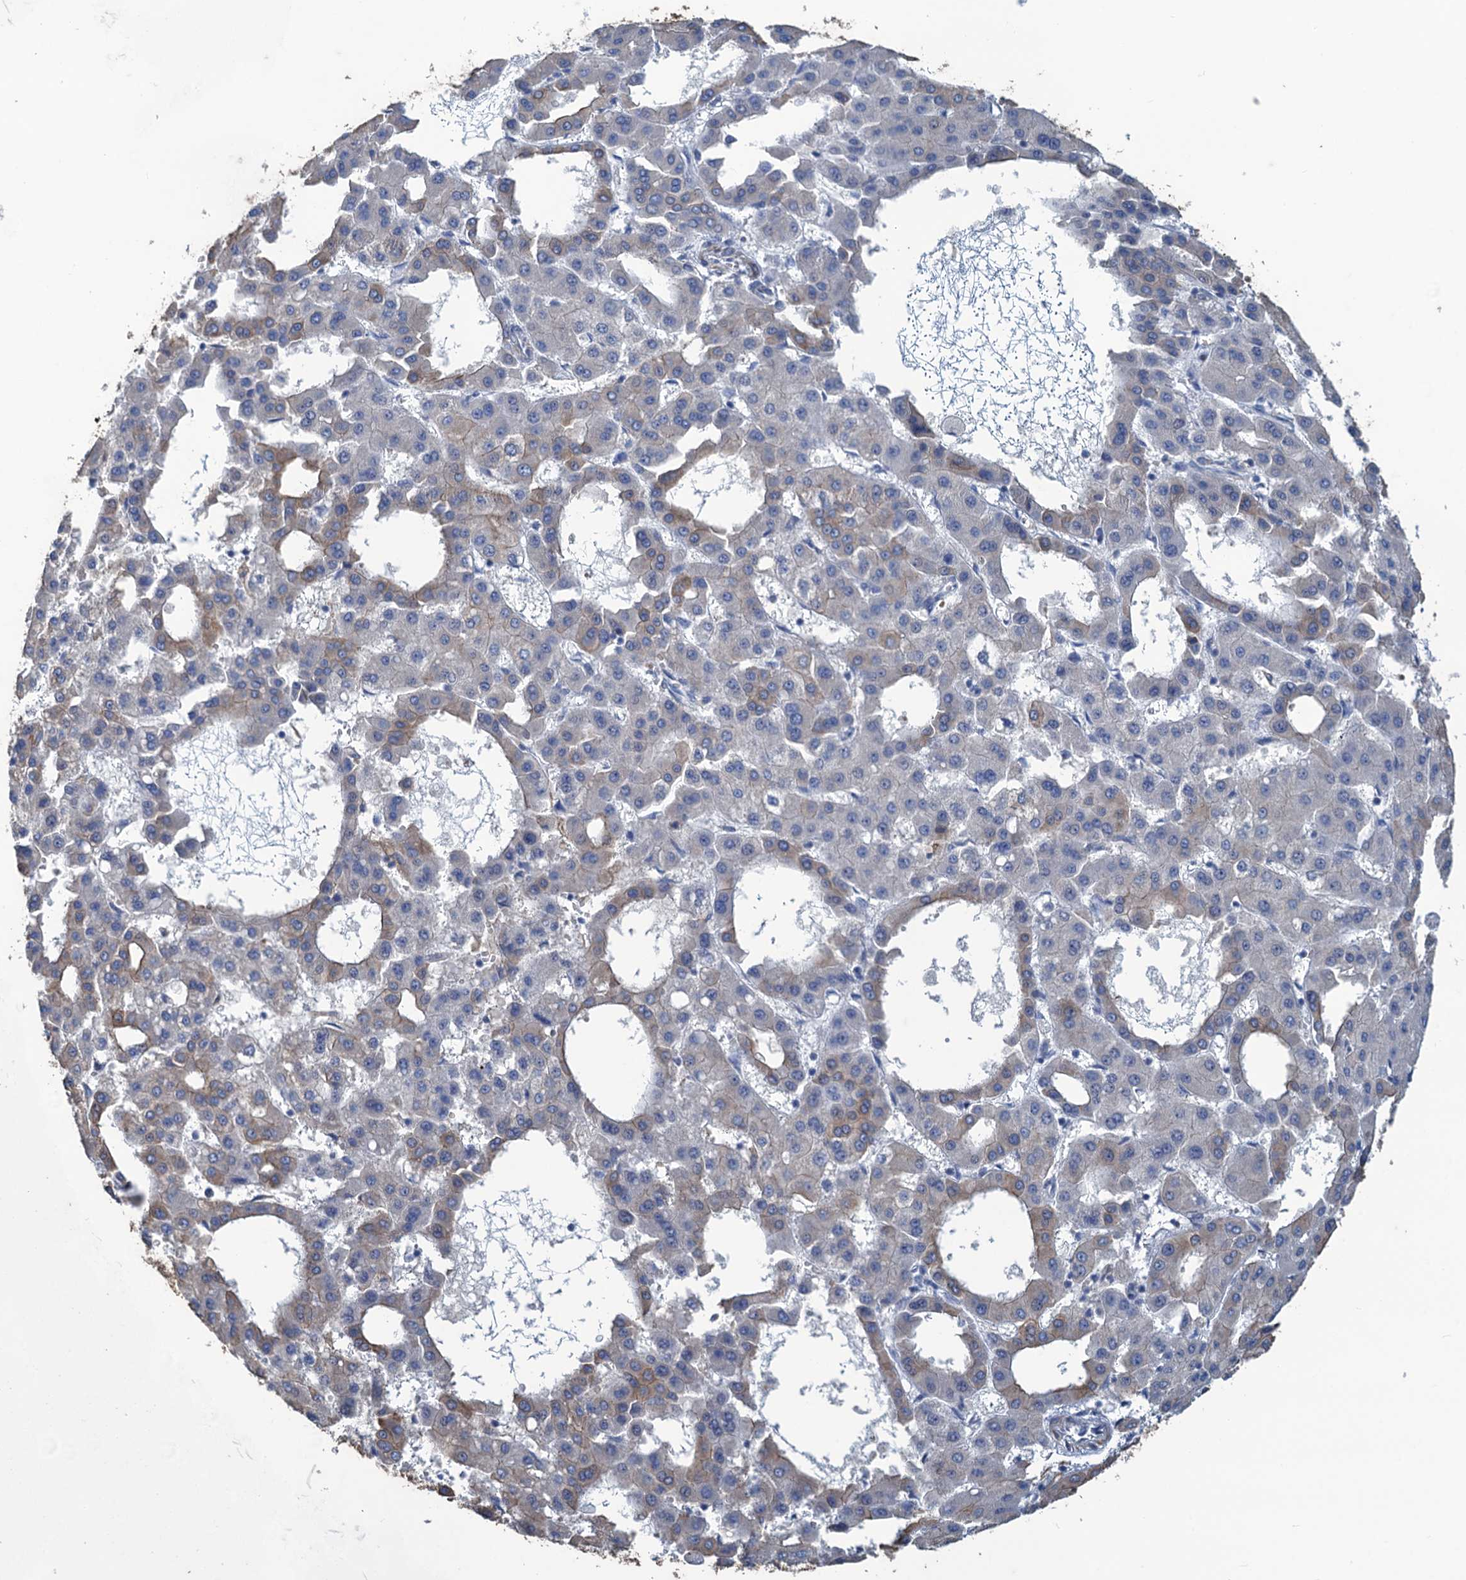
{"staining": {"intensity": "weak", "quantity": "<25%", "location": "cytoplasmic/membranous"}, "tissue": "liver cancer", "cell_type": "Tumor cells", "image_type": "cancer", "snomed": [{"axis": "morphology", "description": "Carcinoma, Hepatocellular, NOS"}, {"axis": "topography", "description": "Liver"}], "caption": "DAB immunohistochemical staining of human liver cancer (hepatocellular carcinoma) shows no significant positivity in tumor cells. (Immunohistochemistry (ihc), brightfield microscopy, high magnification).", "gene": "SMCO3", "patient": {"sex": "male", "age": 47}}